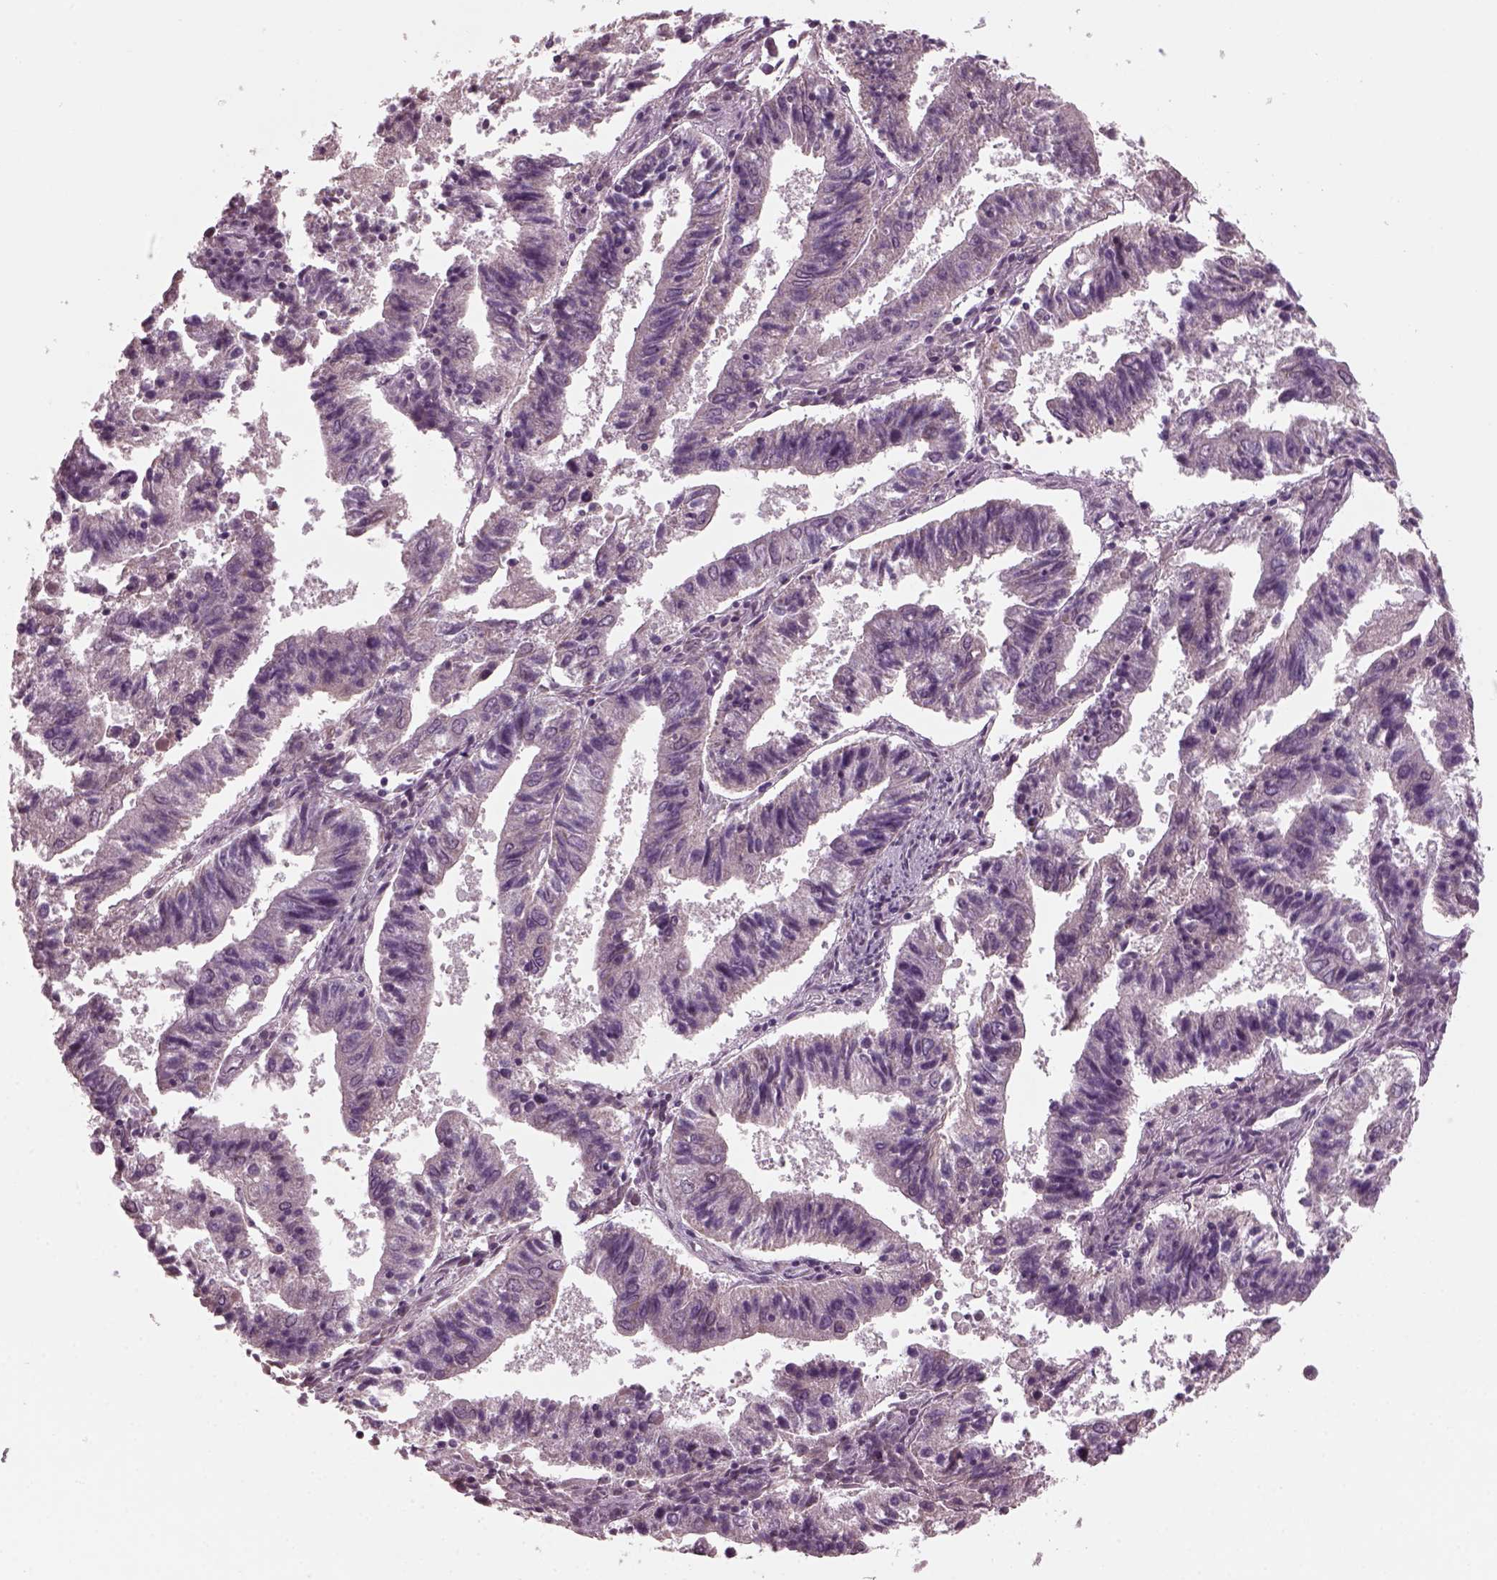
{"staining": {"intensity": "negative", "quantity": "none", "location": "none"}, "tissue": "endometrial cancer", "cell_type": "Tumor cells", "image_type": "cancer", "snomed": [{"axis": "morphology", "description": "Adenocarcinoma, NOS"}, {"axis": "topography", "description": "Endometrium"}], "caption": "Tumor cells show no significant positivity in endometrial cancer (adenocarcinoma). (Brightfield microscopy of DAB (3,3'-diaminobenzidine) immunohistochemistry (IHC) at high magnification).", "gene": "CLCN4", "patient": {"sex": "female", "age": 82}}